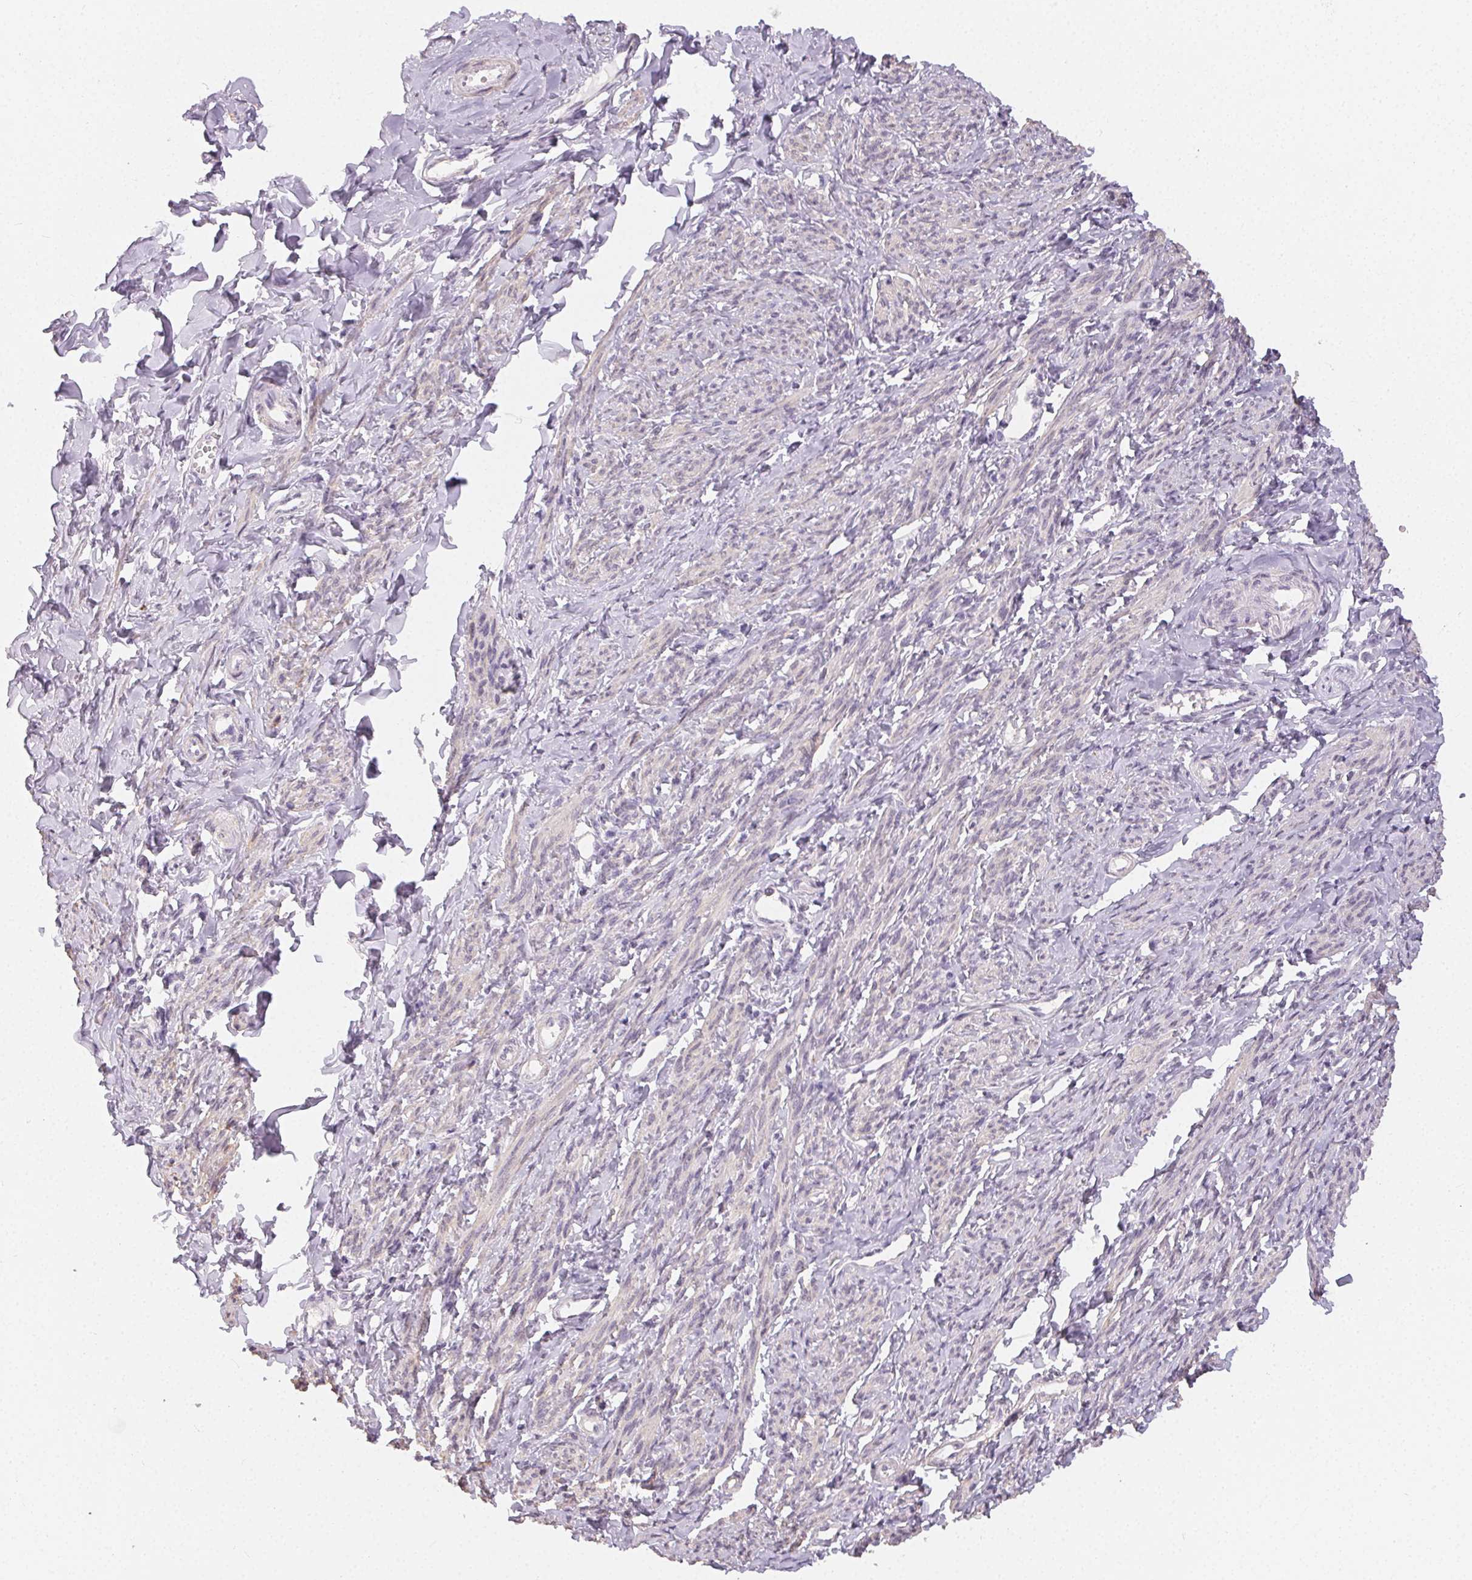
{"staining": {"intensity": "negative", "quantity": "none", "location": "none"}, "tissue": "smooth muscle", "cell_type": "Smooth muscle cells", "image_type": "normal", "snomed": [{"axis": "morphology", "description": "Normal tissue, NOS"}, {"axis": "topography", "description": "Smooth muscle"}], "caption": "A micrograph of smooth muscle stained for a protein reveals no brown staining in smooth muscle cells. The staining was performed using DAB (3,3'-diaminobenzidine) to visualize the protein expression in brown, while the nuclei were stained in blue with hematoxylin (Magnification: 20x).", "gene": "TMEM174", "patient": {"sex": "female", "age": 65}}